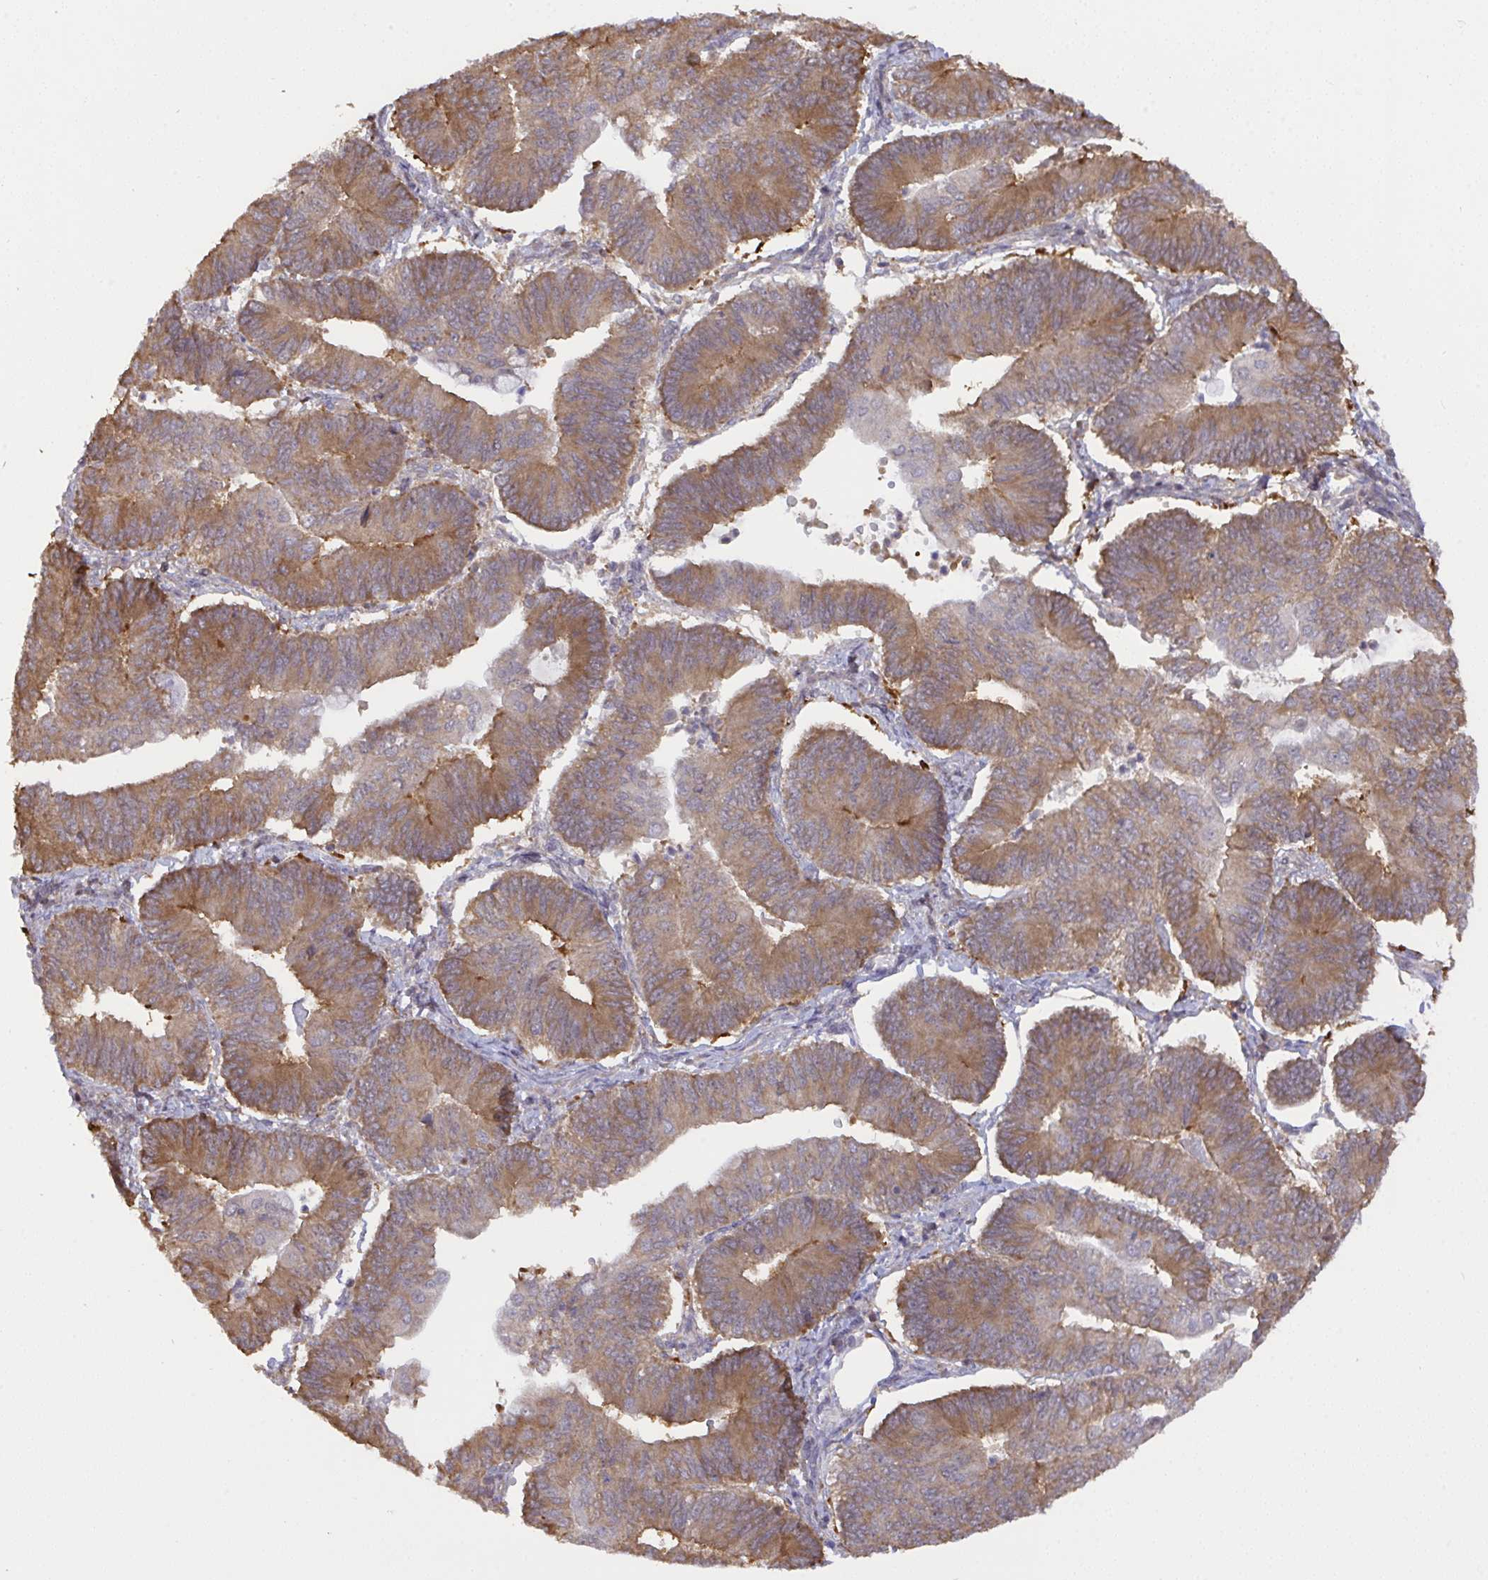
{"staining": {"intensity": "moderate", "quantity": ">75%", "location": "cytoplasmic/membranous"}, "tissue": "endometrial cancer", "cell_type": "Tumor cells", "image_type": "cancer", "snomed": [{"axis": "morphology", "description": "Adenocarcinoma, NOS"}, {"axis": "topography", "description": "Endometrium"}], "caption": "Immunohistochemical staining of human adenocarcinoma (endometrial) displays medium levels of moderate cytoplasmic/membranous positivity in approximately >75% of tumor cells.", "gene": "C12orf57", "patient": {"sex": "female", "age": 65}}